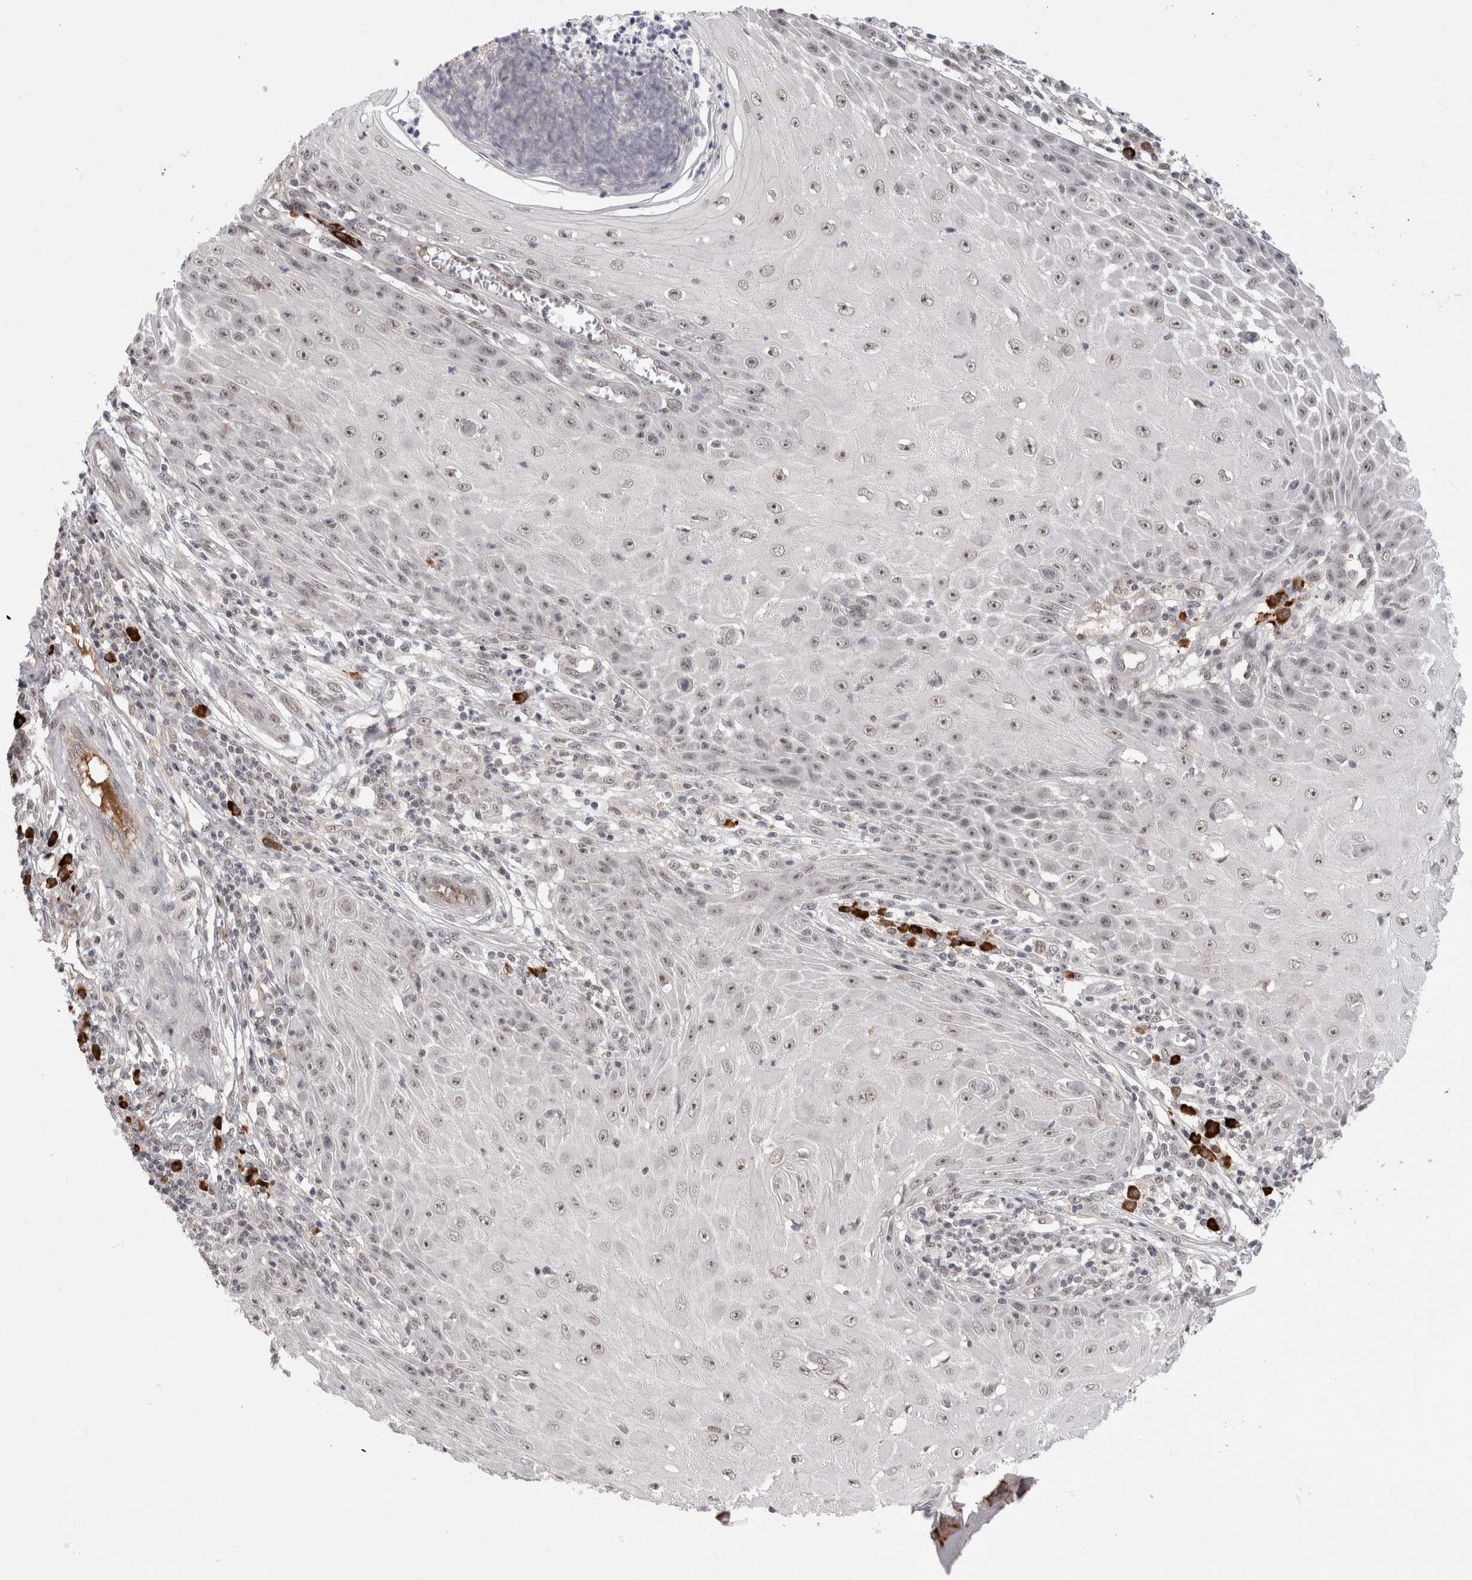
{"staining": {"intensity": "moderate", "quantity": ">75%", "location": "nuclear"}, "tissue": "skin cancer", "cell_type": "Tumor cells", "image_type": "cancer", "snomed": [{"axis": "morphology", "description": "Squamous cell carcinoma, NOS"}, {"axis": "topography", "description": "Skin"}], "caption": "Human skin squamous cell carcinoma stained with a protein marker exhibits moderate staining in tumor cells.", "gene": "ZNF24", "patient": {"sex": "female", "age": 73}}